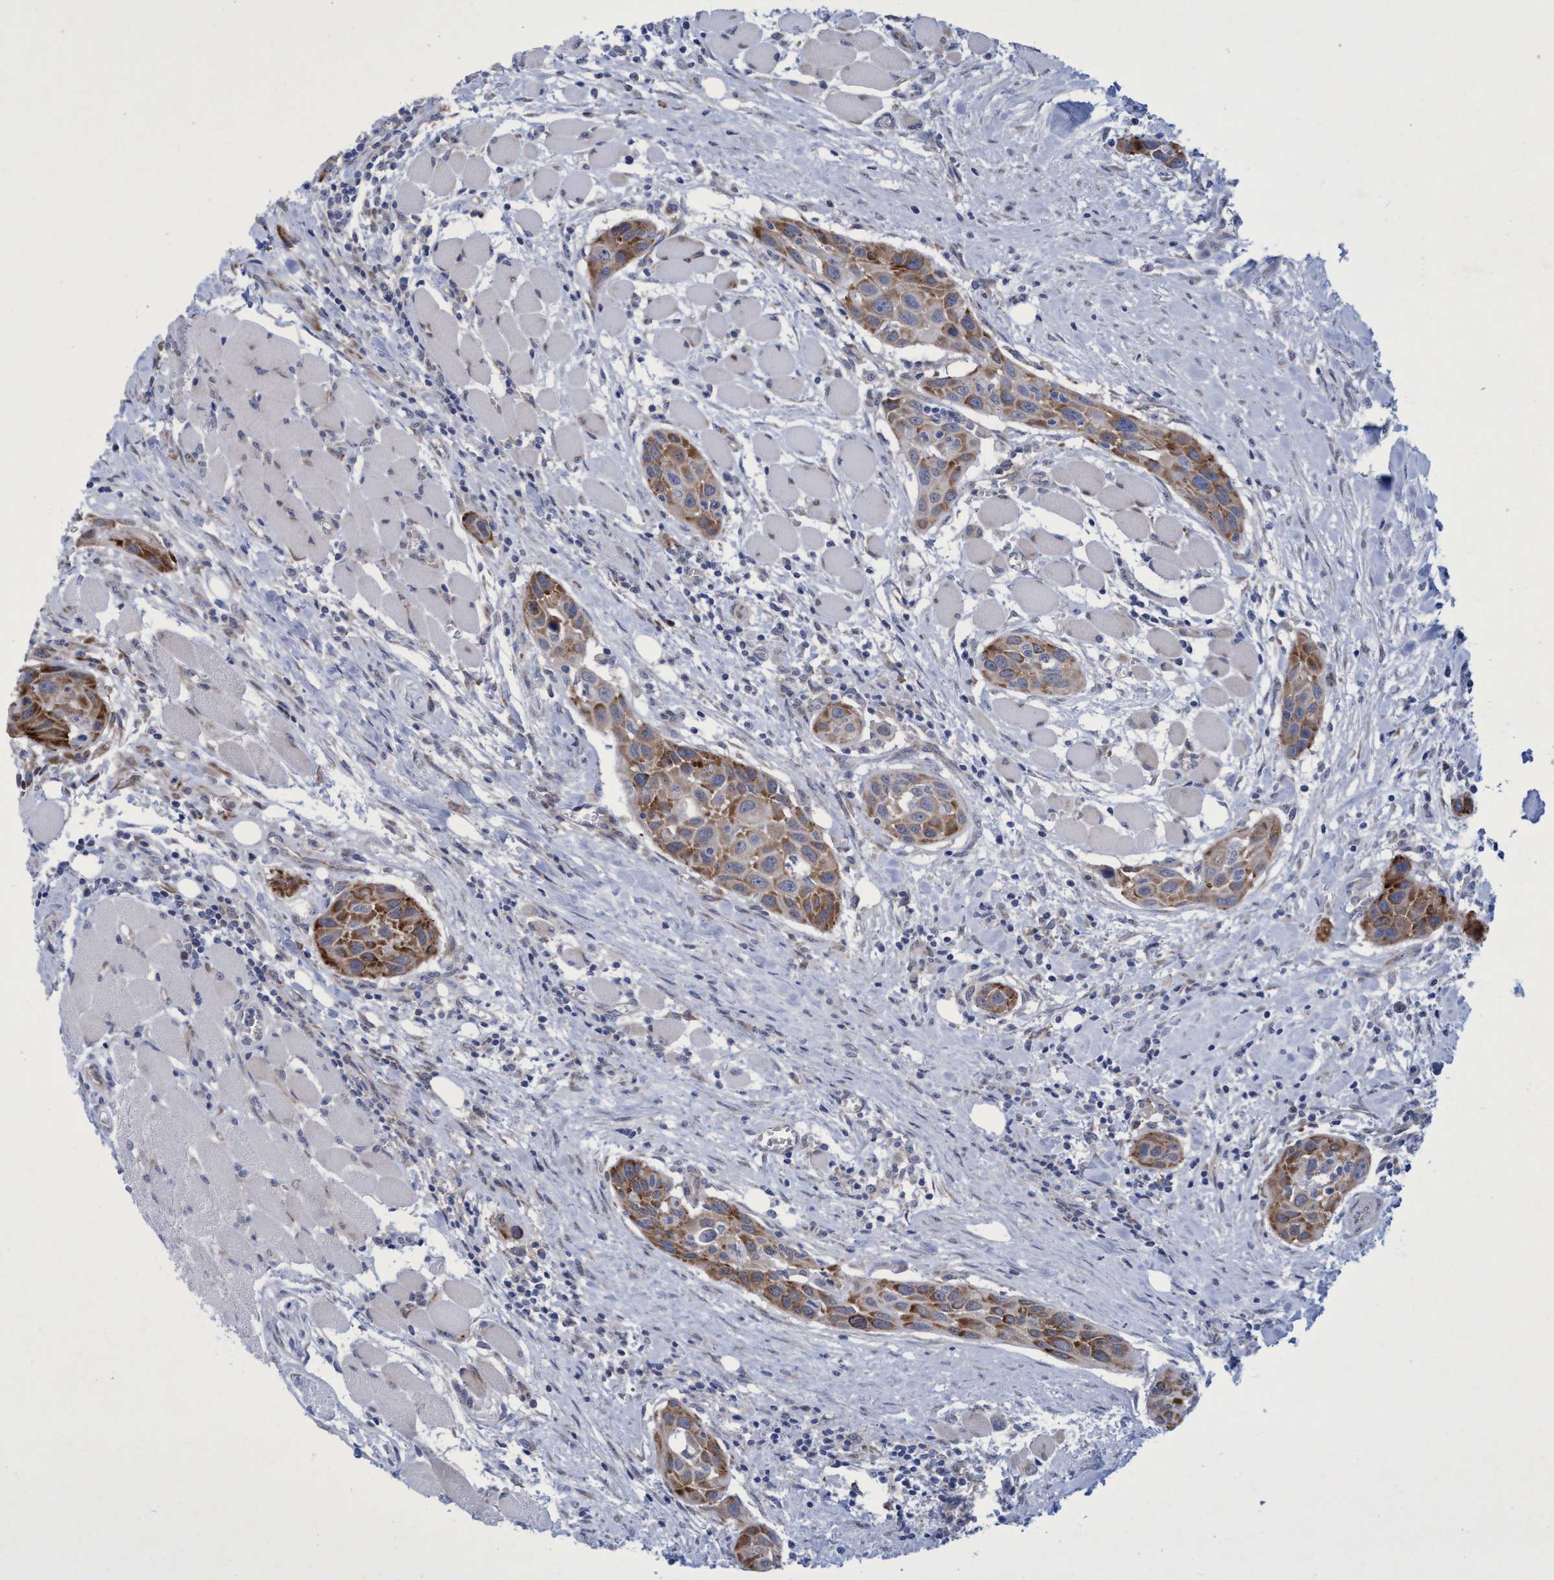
{"staining": {"intensity": "moderate", "quantity": ">75%", "location": "cytoplasmic/membranous"}, "tissue": "head and neck cancer", "cell_type": "Tumor cells", "image_type": "cancer", "snomed": [{"axis": "morphology", "description": "Squamous cell carcinoma, NOS"}, {"axis": "topography", "description": "Oral tissue"}, {"axis": "topography", "description": "Head-Neck"}], "caption": "A brown stain highlights moderate cytoplasmic/membranous expression of a protein in squamous cell carcinoma (head and neck) tumor cells. (DAB = brown stain, brightfield microscopy at high magnification).", "gene": "R3HCC1", "patient": {"sex": "female", "age": 50}}